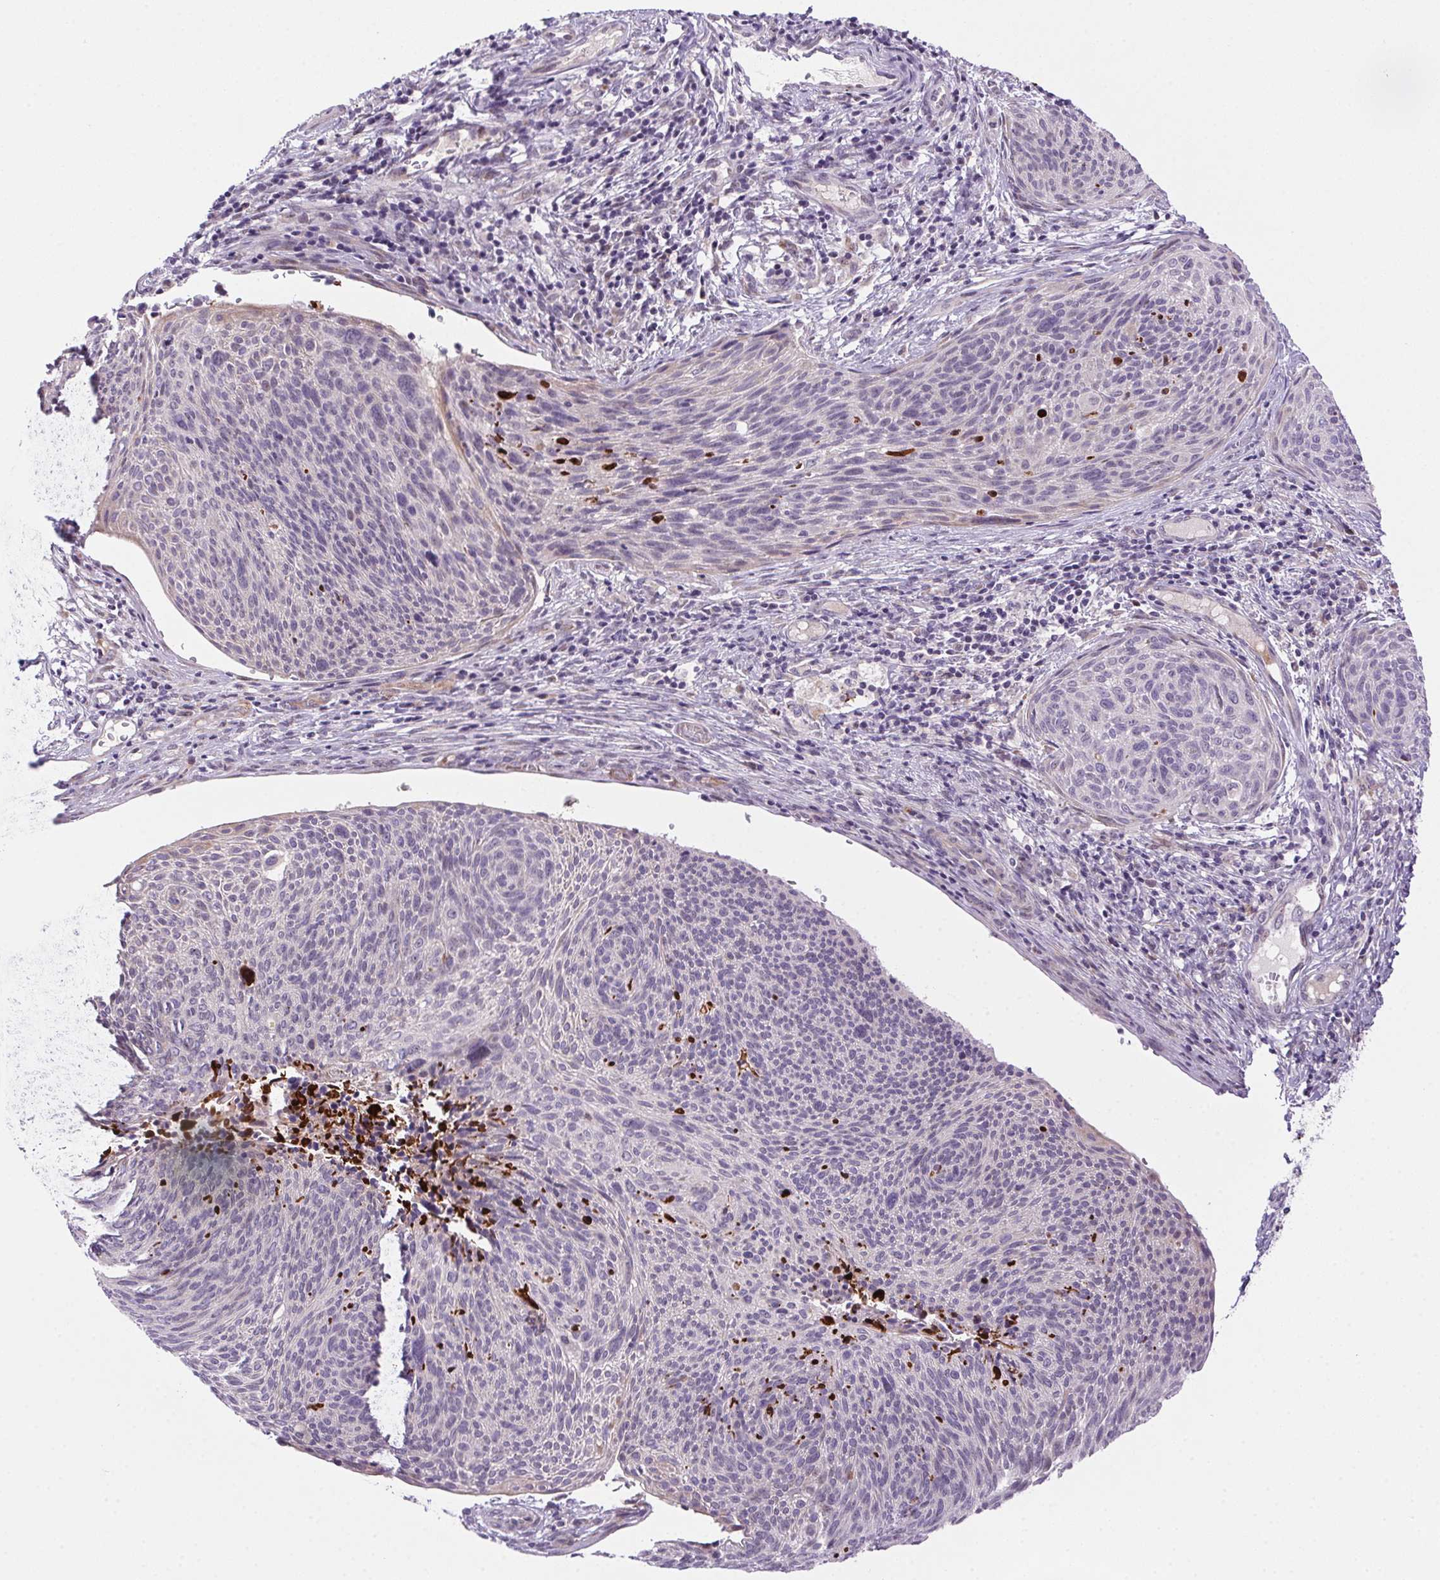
{"staining": {"intensity": "negative", "quantity": "none", "location": "none"}, "tissue": "cervical cancer", "cell_type": "Tumor cells", "image_type": "cancer", "snomed": [{"axis": "morphology", "description": "Squamous cell carcinoma, NOS"}, {"axis": "topography", "description": "Cervix"}], "caption": "The photomicrograph reveals no staining of tumor cells in cervical squamous cell carcinoma.", "gene": "LRRTM1", "patient": {"sex": "female", "age": 49}}